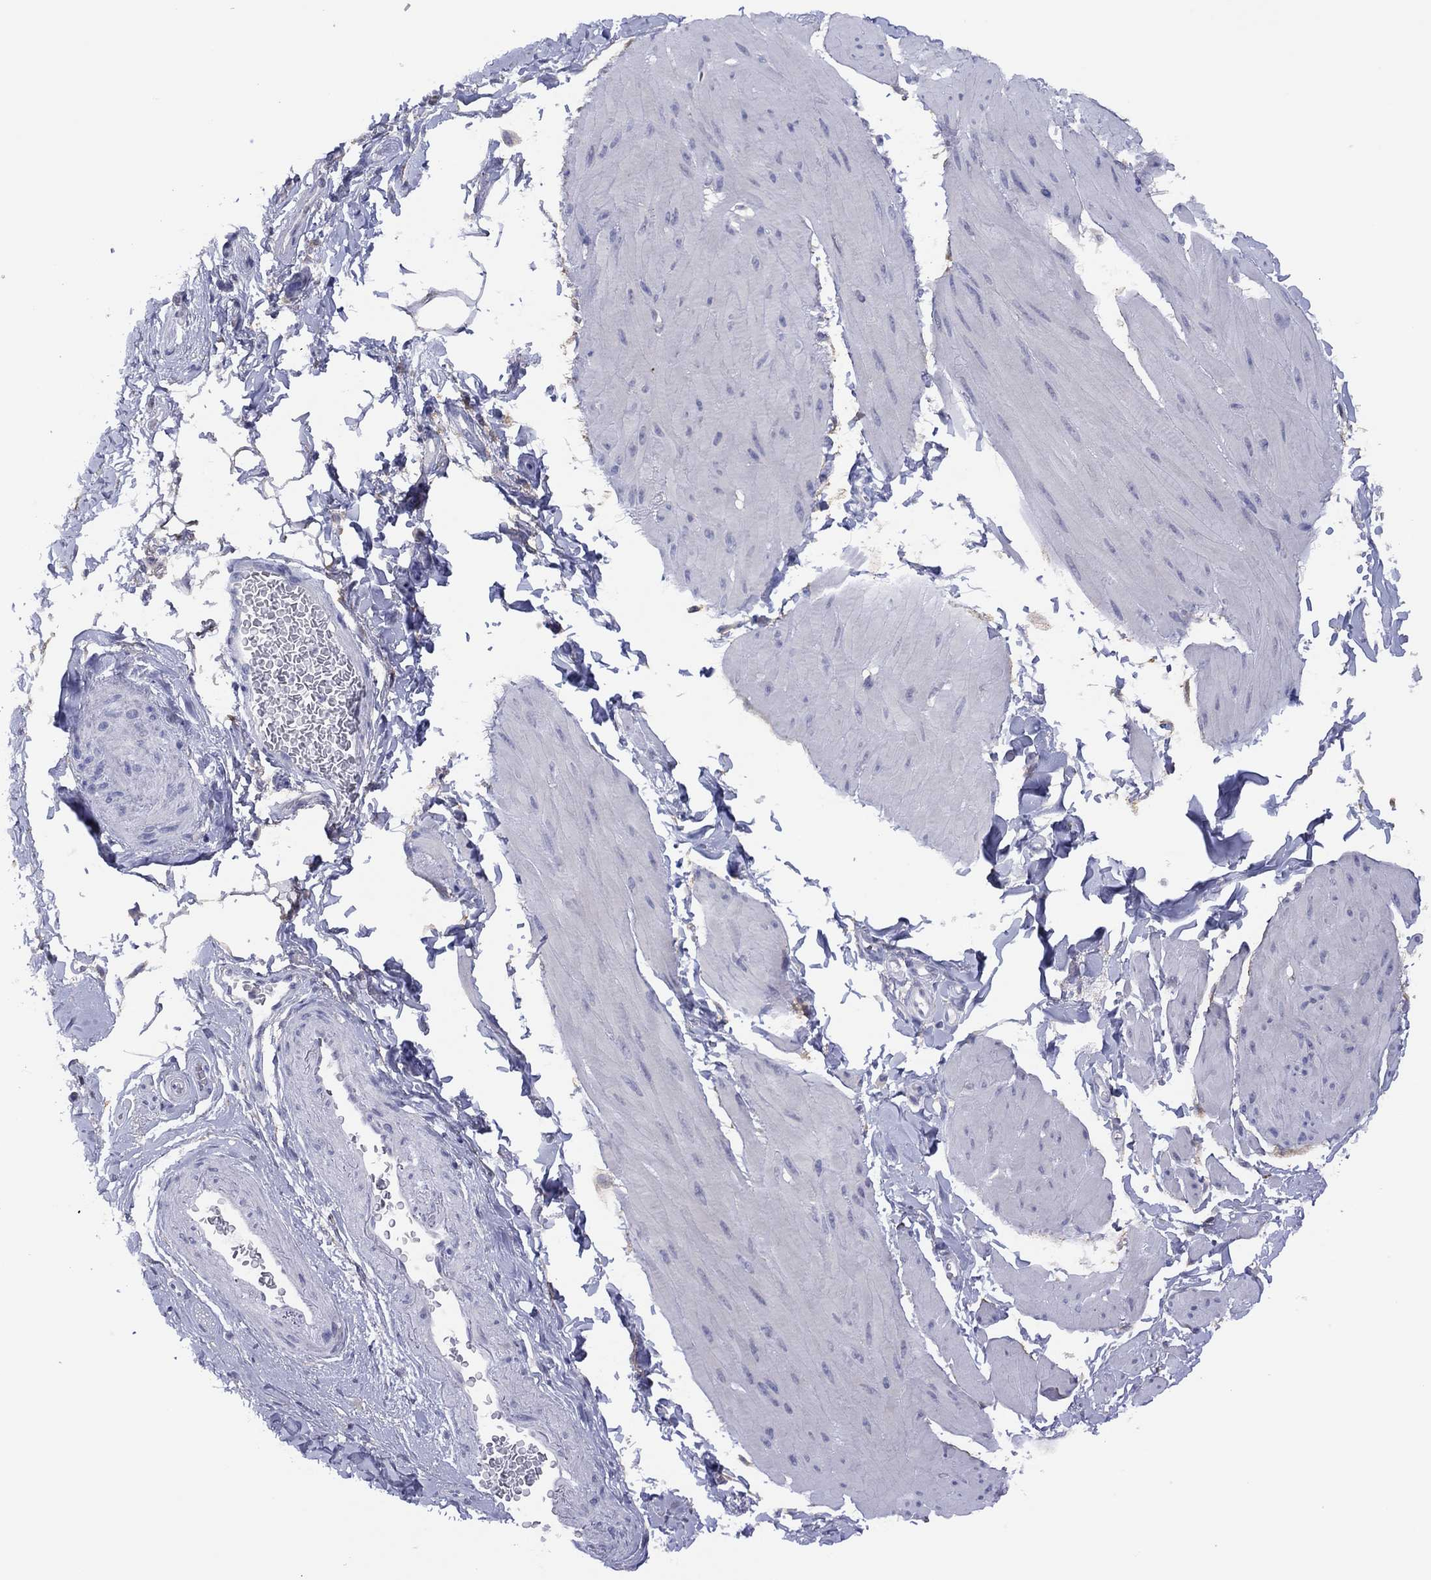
{"staining": {"intensity": "negative", "quantity": "none", "location": "none"}, "tissue": "smooth muscle", "cell_type": "Smooth muscle cells", "image_type": "normal", "snomed": [{"axis": "morphology", "description": "Normal tissue, NOS"}, {"axis": "topography", "description": "Adipose tissue"}, {"axis": "topography", "description": "Smooth muscle"}, {"axis": "topography", "description": "Peripheral nerve tissue"}], "caption": "Immunohistochemistry image of unremarkable smooth muscle: smooth muscle stained with DAB reveals no significant protein expression in smooth muscle cells.", "gene": "CYP2B6", "patient": {"sex": "male", "age": 83}}